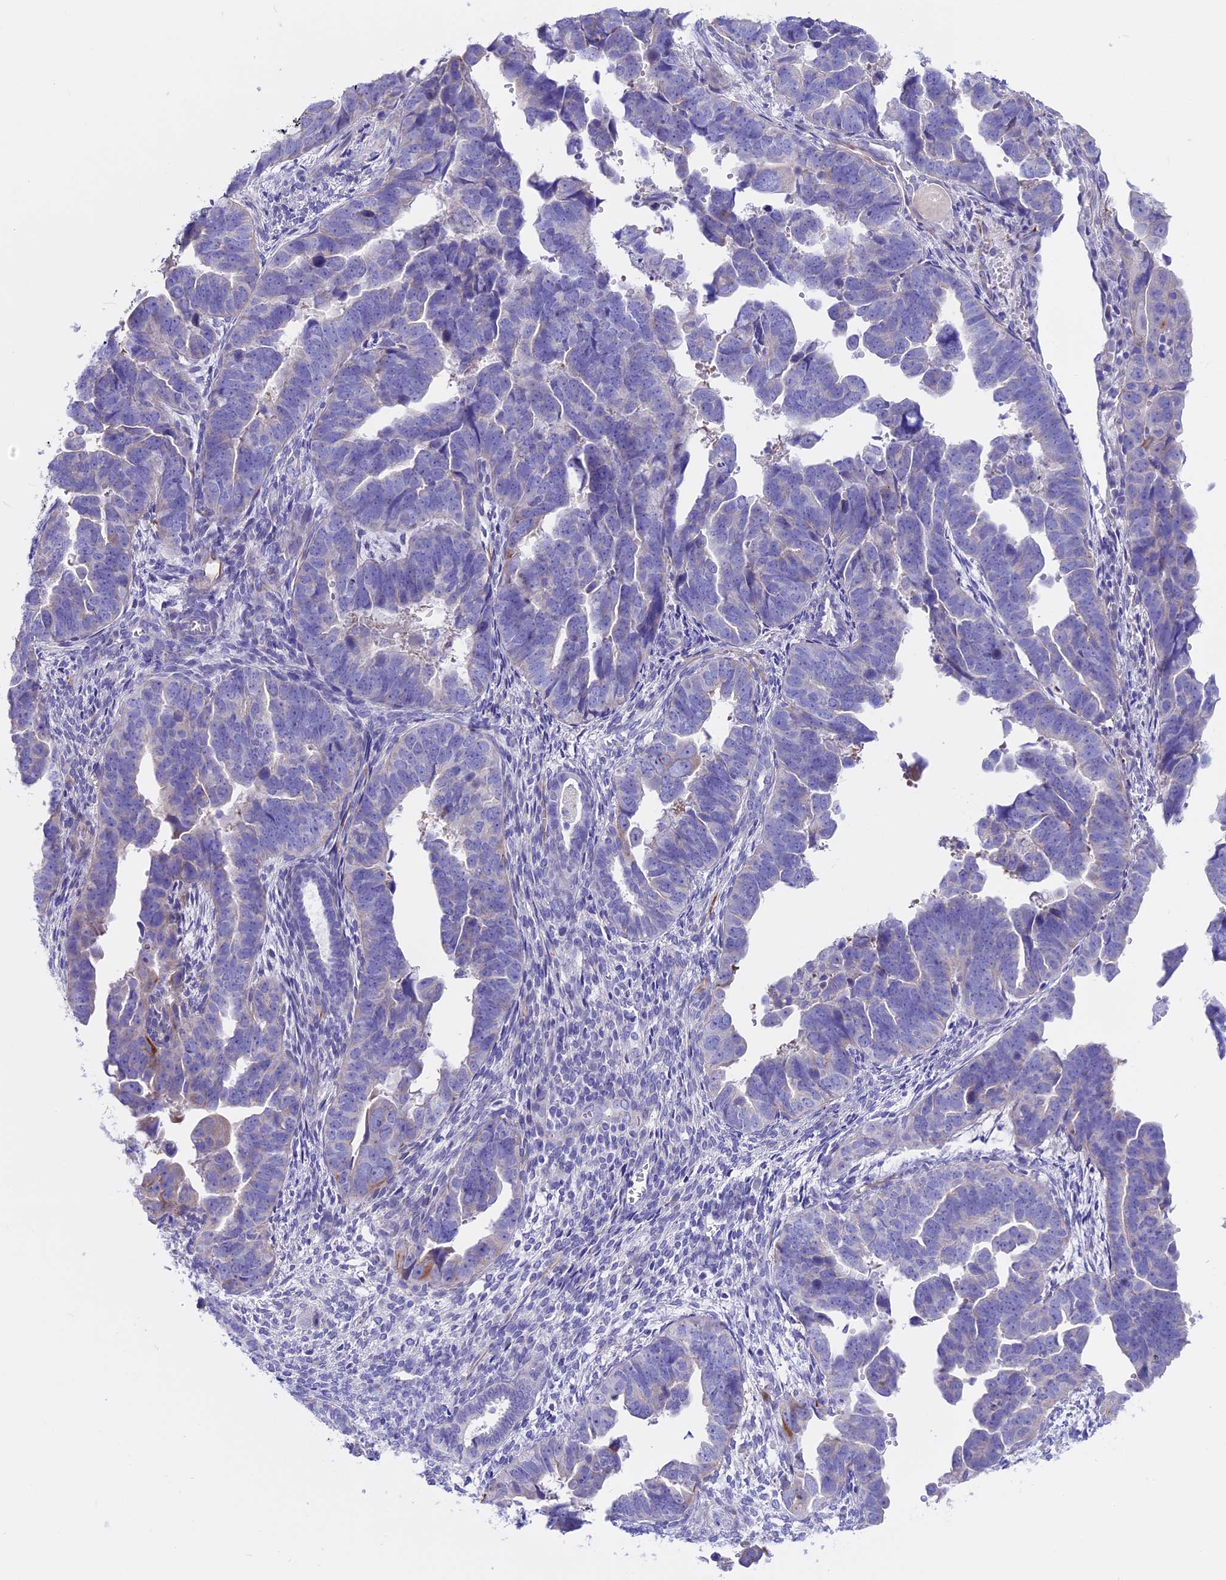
{"staining": {"intensity": "negative", "quantity": "none", "location": "none"}, "tissue": "endometrial cancer", "cell_type": "Tumor cells", "image_type": "cancer", "snomed": [{"axis": "morphology", "description": "Adenocarcinoma, NOS"}, {"axis": "topography", "description": "Endometrium"}], "caption": "Protein analysis of endometrial cancer displays no significant staining in tumor cells.", "gene": "TMEM138", "patient": {"sex": "female", "age": 75}}